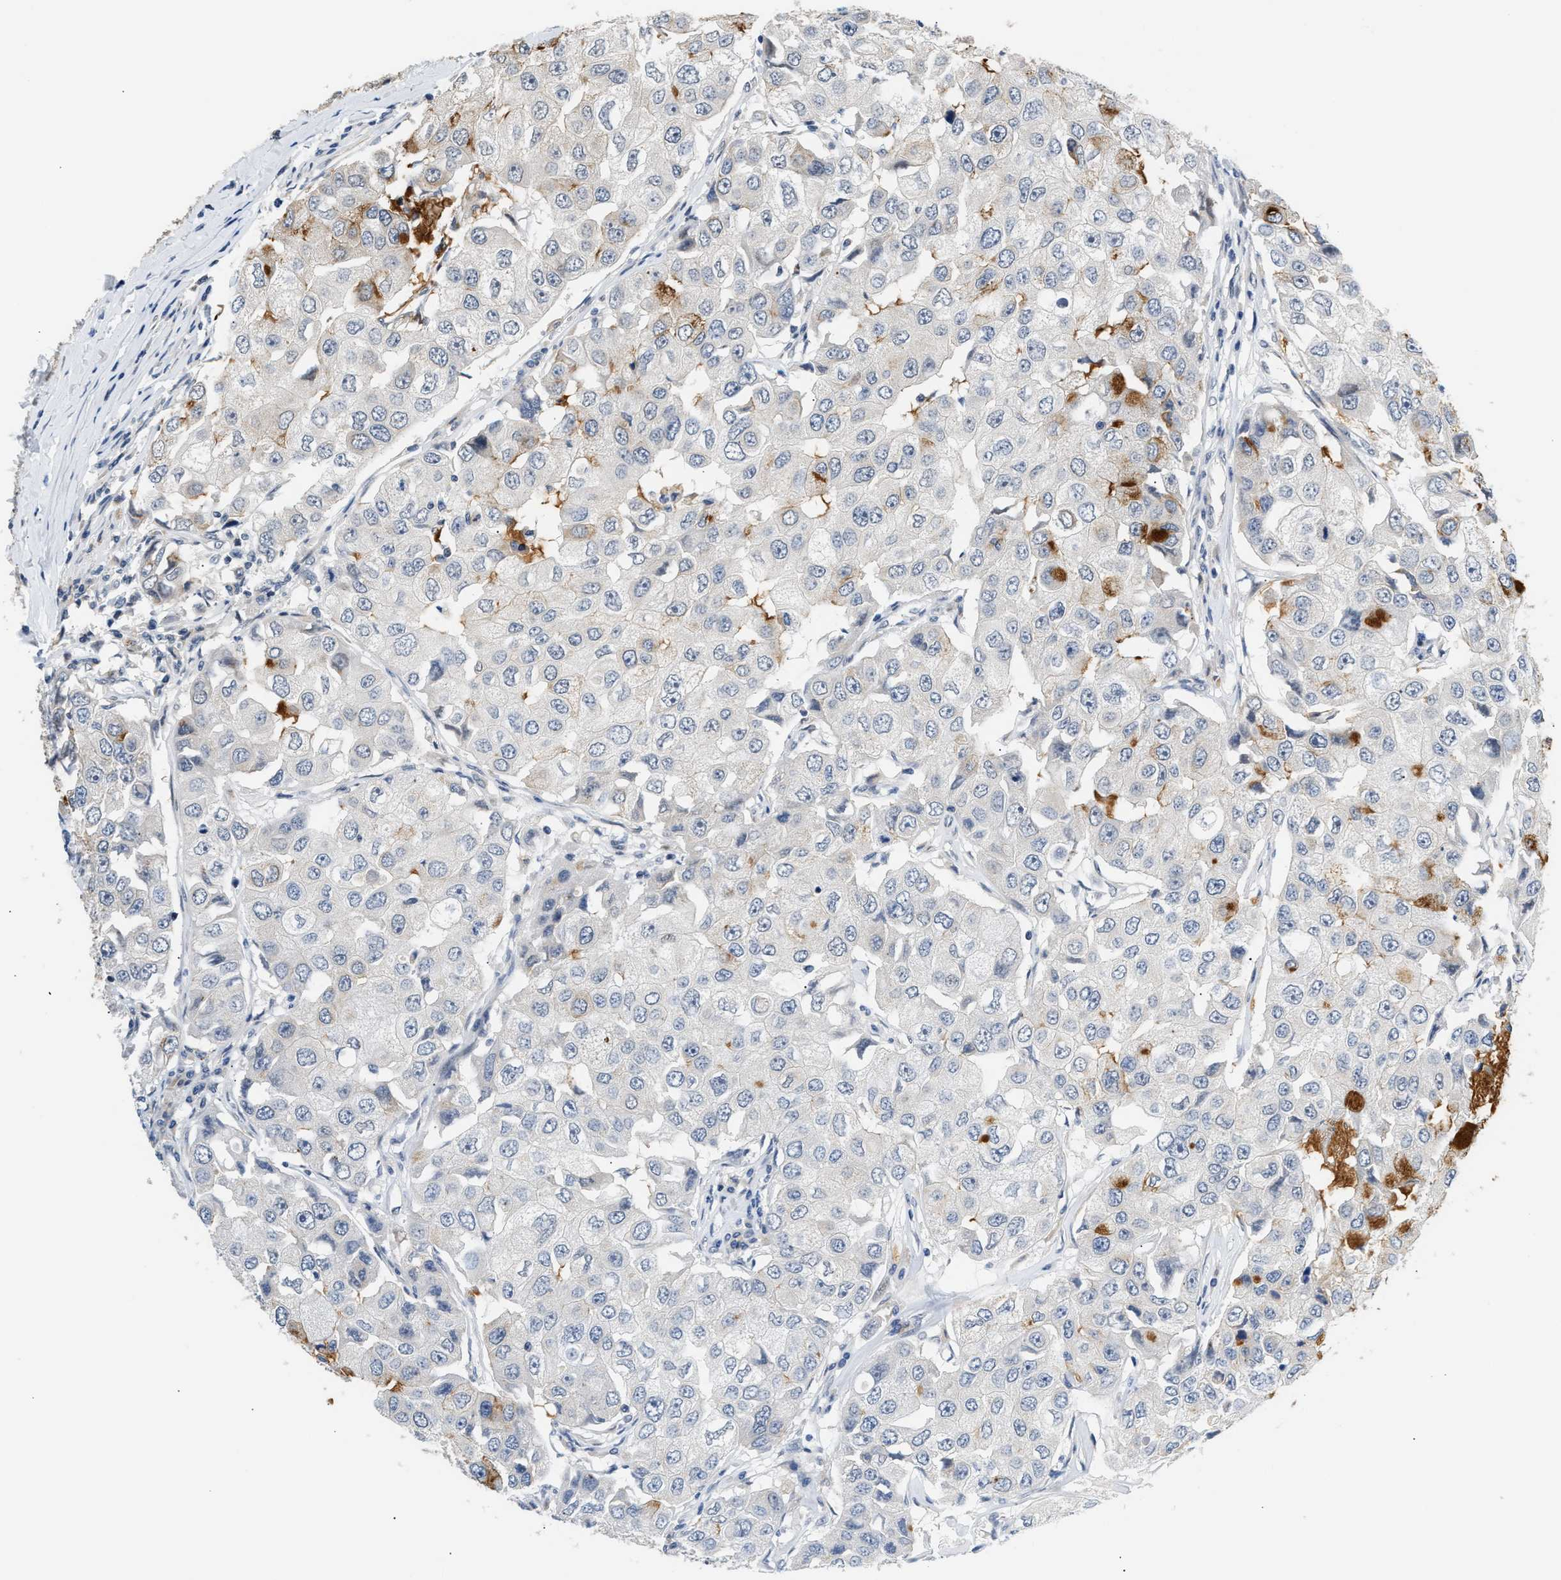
{"staining": {"intensity": "negative", "quantity": "none", "location": "none"}, "tissue": "breast cancer", "cell_type": "Tumor cells", "image_type": "cancer", "snomed": [{"axis": "morphology", "description": "Duct carcinoma"}, {"axis": "topography", "description": "Breast"}], "caption": "DAB (3,3'-diaminobenzidine) immunohistochemical staining of human breast infiltrating ductal carcinoma exhibits no significant positivity in tumor cells.", "gene": "PPM1H", "patient": {"sex": "female", "age": 27}}